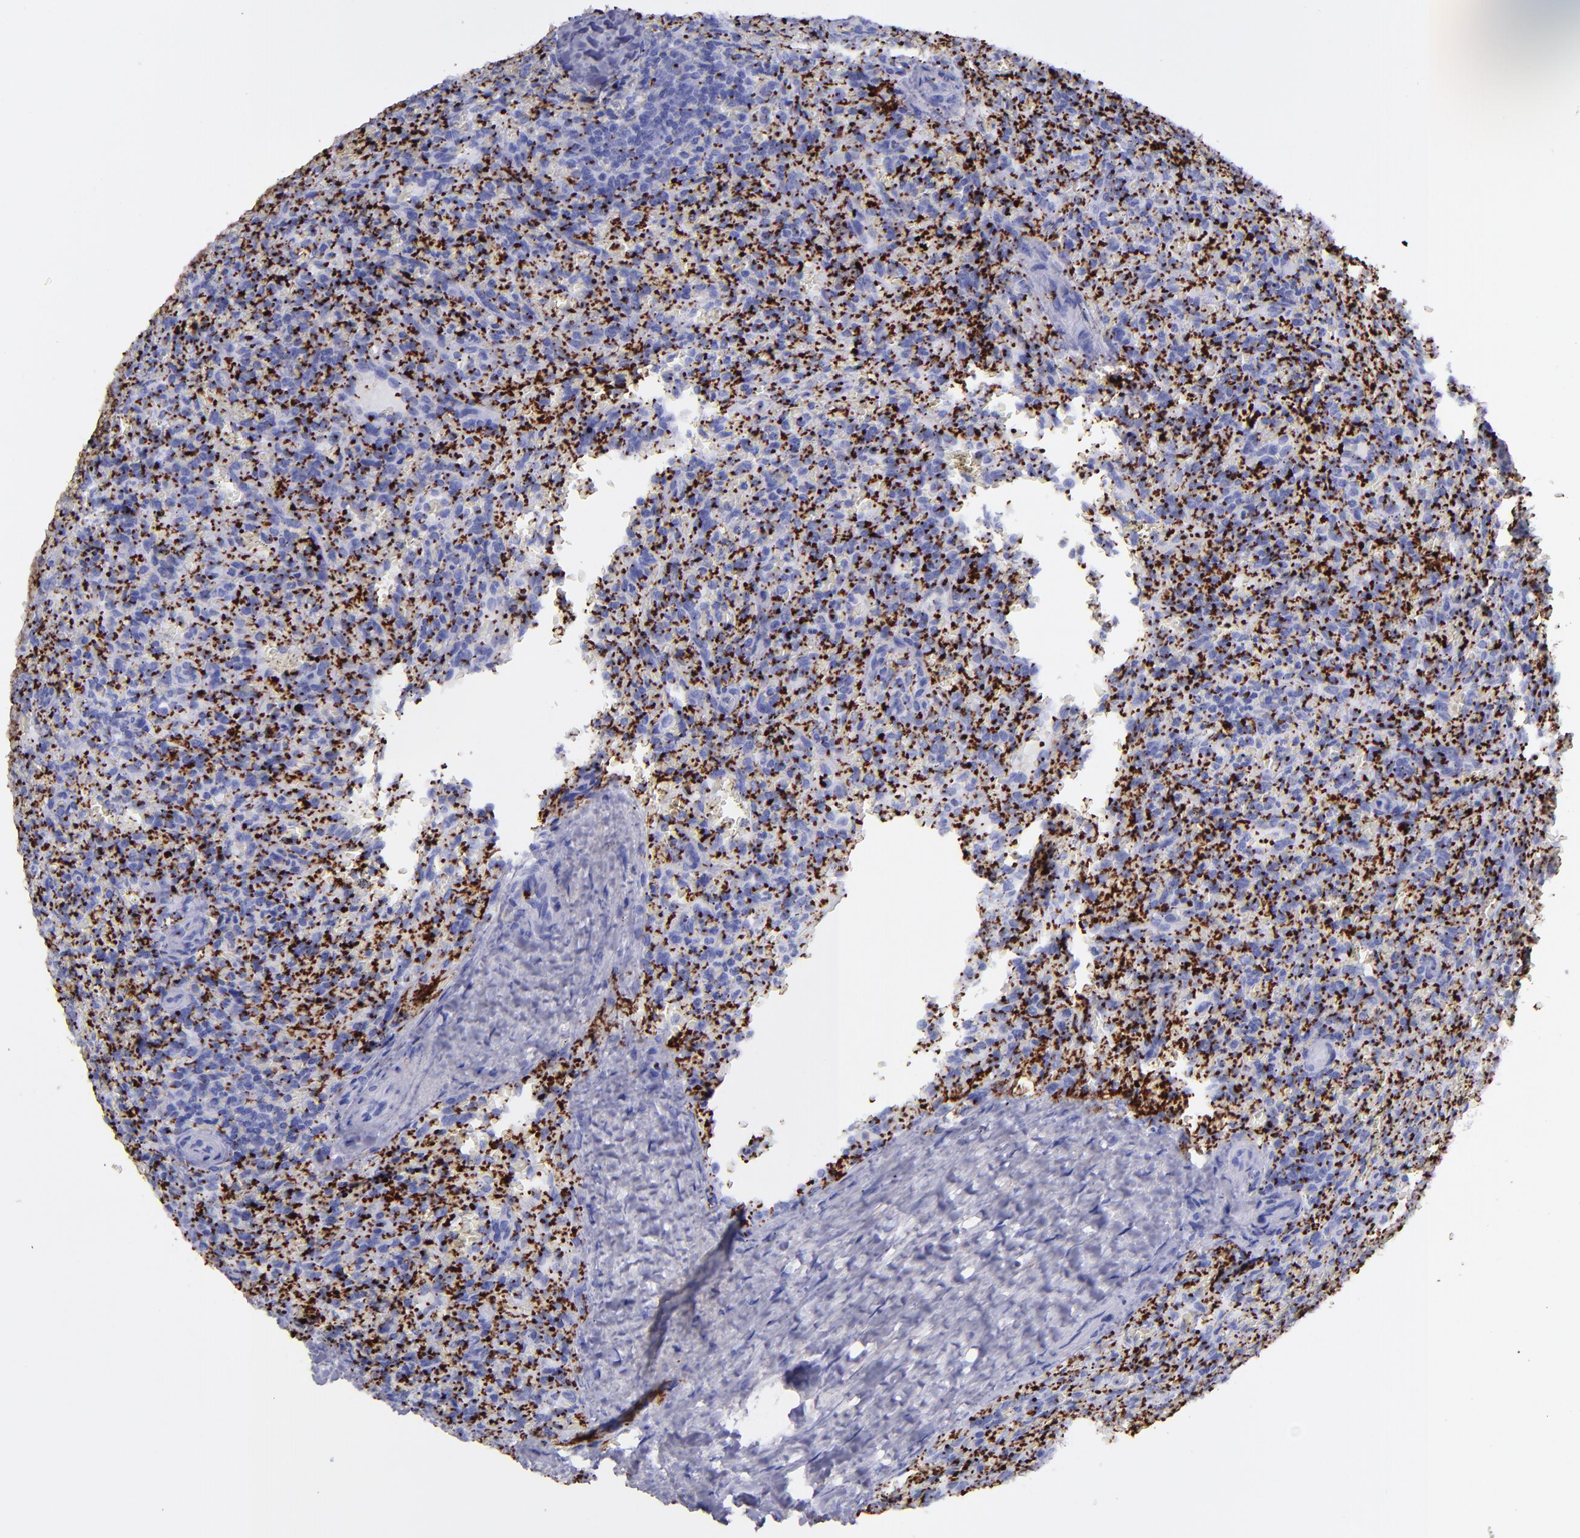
{"staining": {"intensity": "negative", "quantity": "none", "location": "none"}, "tissue": "lymphoma", "cell_type": "Tumor cells", "image_type": "cancer", "snomed": [{"axis": "morphology", "description": "Malignant lymphoma, non-Hodgkin's type, Low grade"}, {"axis": "topography", "description": "Spleen"}], "caption": "An IHC micrograph of lymphoma is shown. There is no staining in tumor cells of lymphoma. (Stains: DAB IHC with hematoxylin counter stain, Microscopy: brightfield microscopy at high magnification).", "gene": "EFCAB13", "patient": {"sex": "female", "age": 64}}